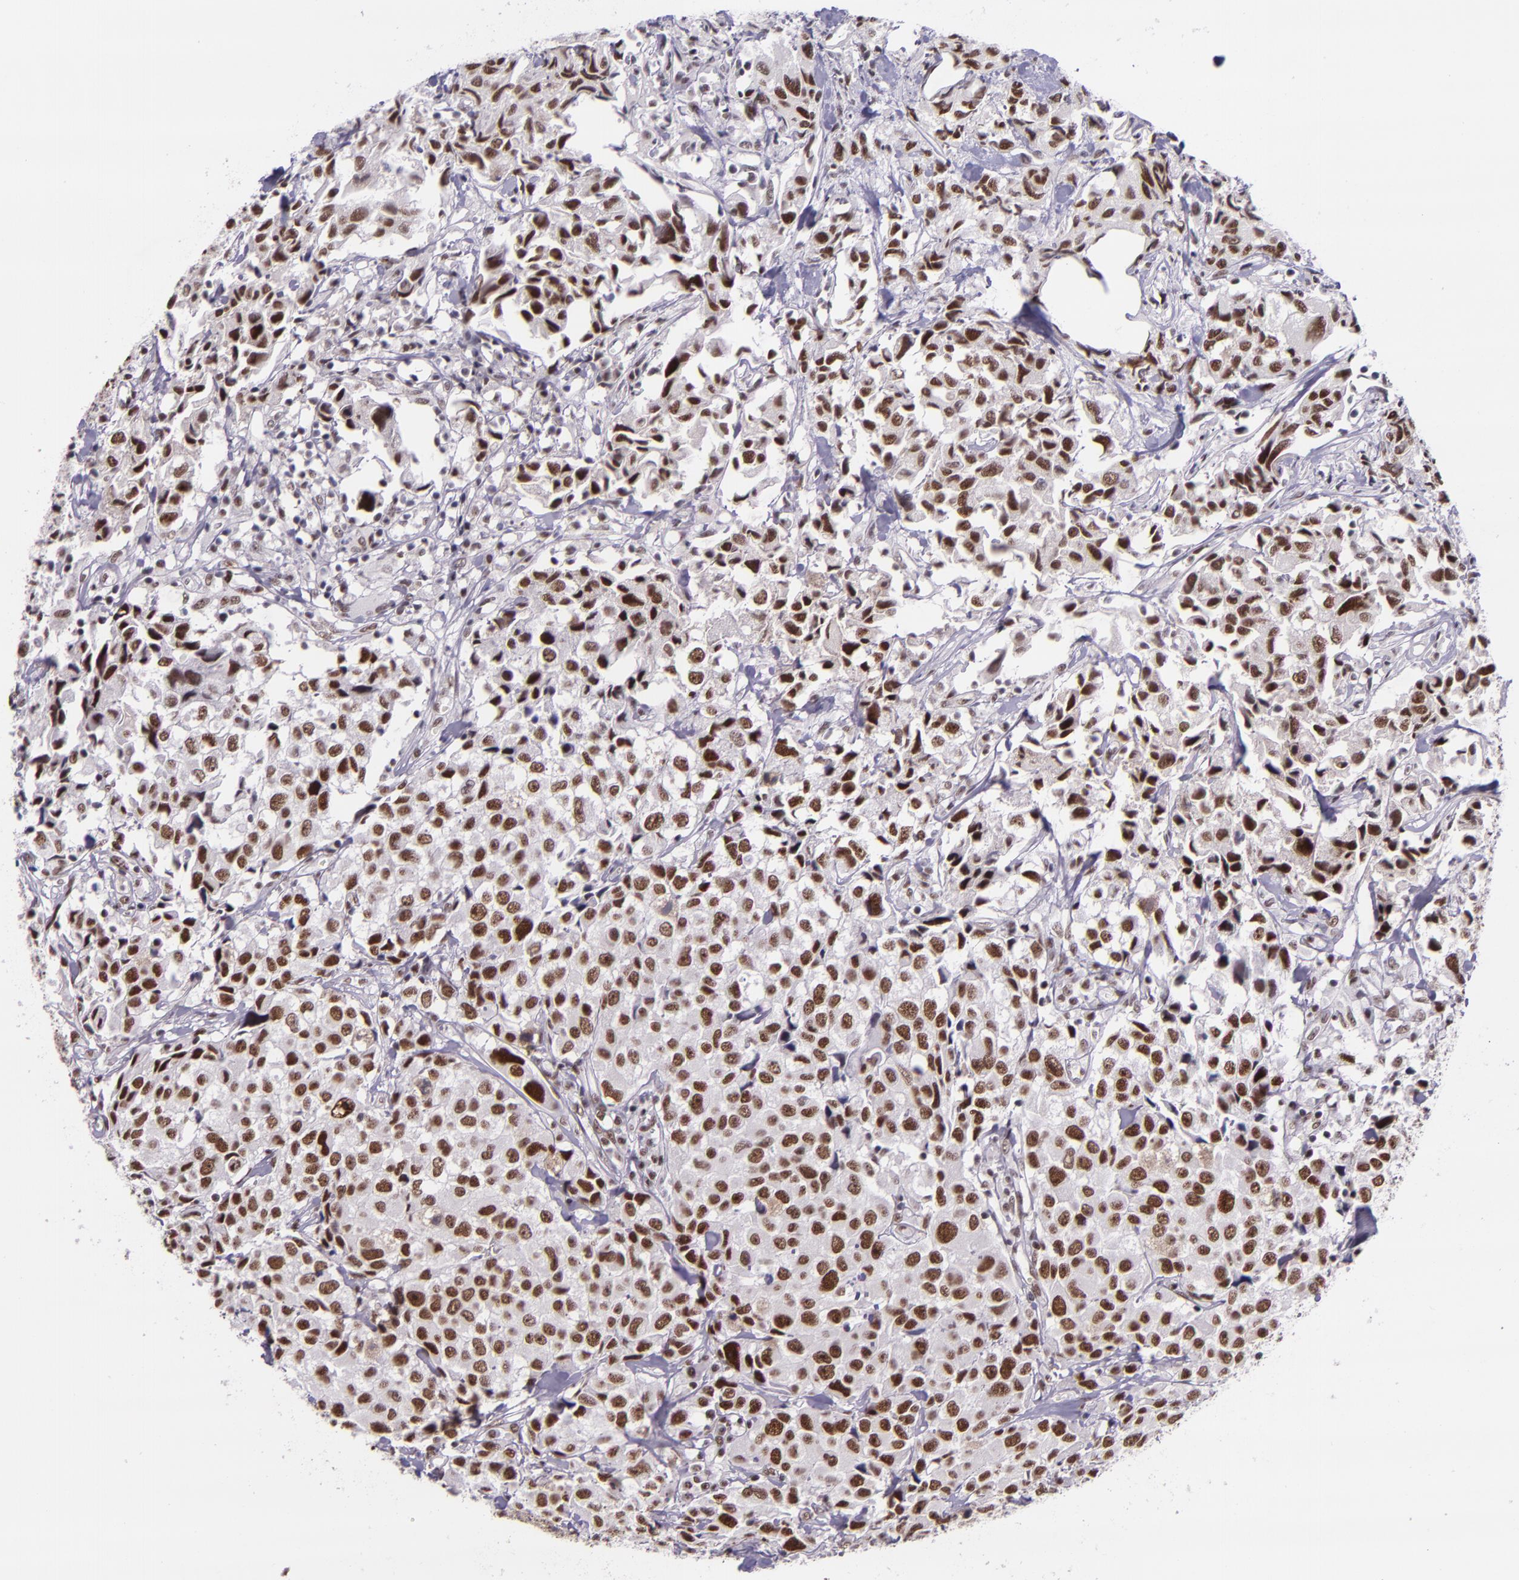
{"staining": {"intensity": "strong", "quantity": ">75%", "location": "nuclear"}, "tissue": "urothelial cancer", "cell_type": "Tumor cells", "image_type": "cancer", "snomed": [{"axis": "morphology", "description": "Urothelial carcinoma, High grade"}, {"axis": "topography", "description": "Urinary bladder"}], "caption": "Human urothelial cancer stained with a brown dye displays strong nuclear positive positivity in about >75% of tumor cells.", "gene": "GPKOW", "patient": {"sex": "female", "age": 75}}